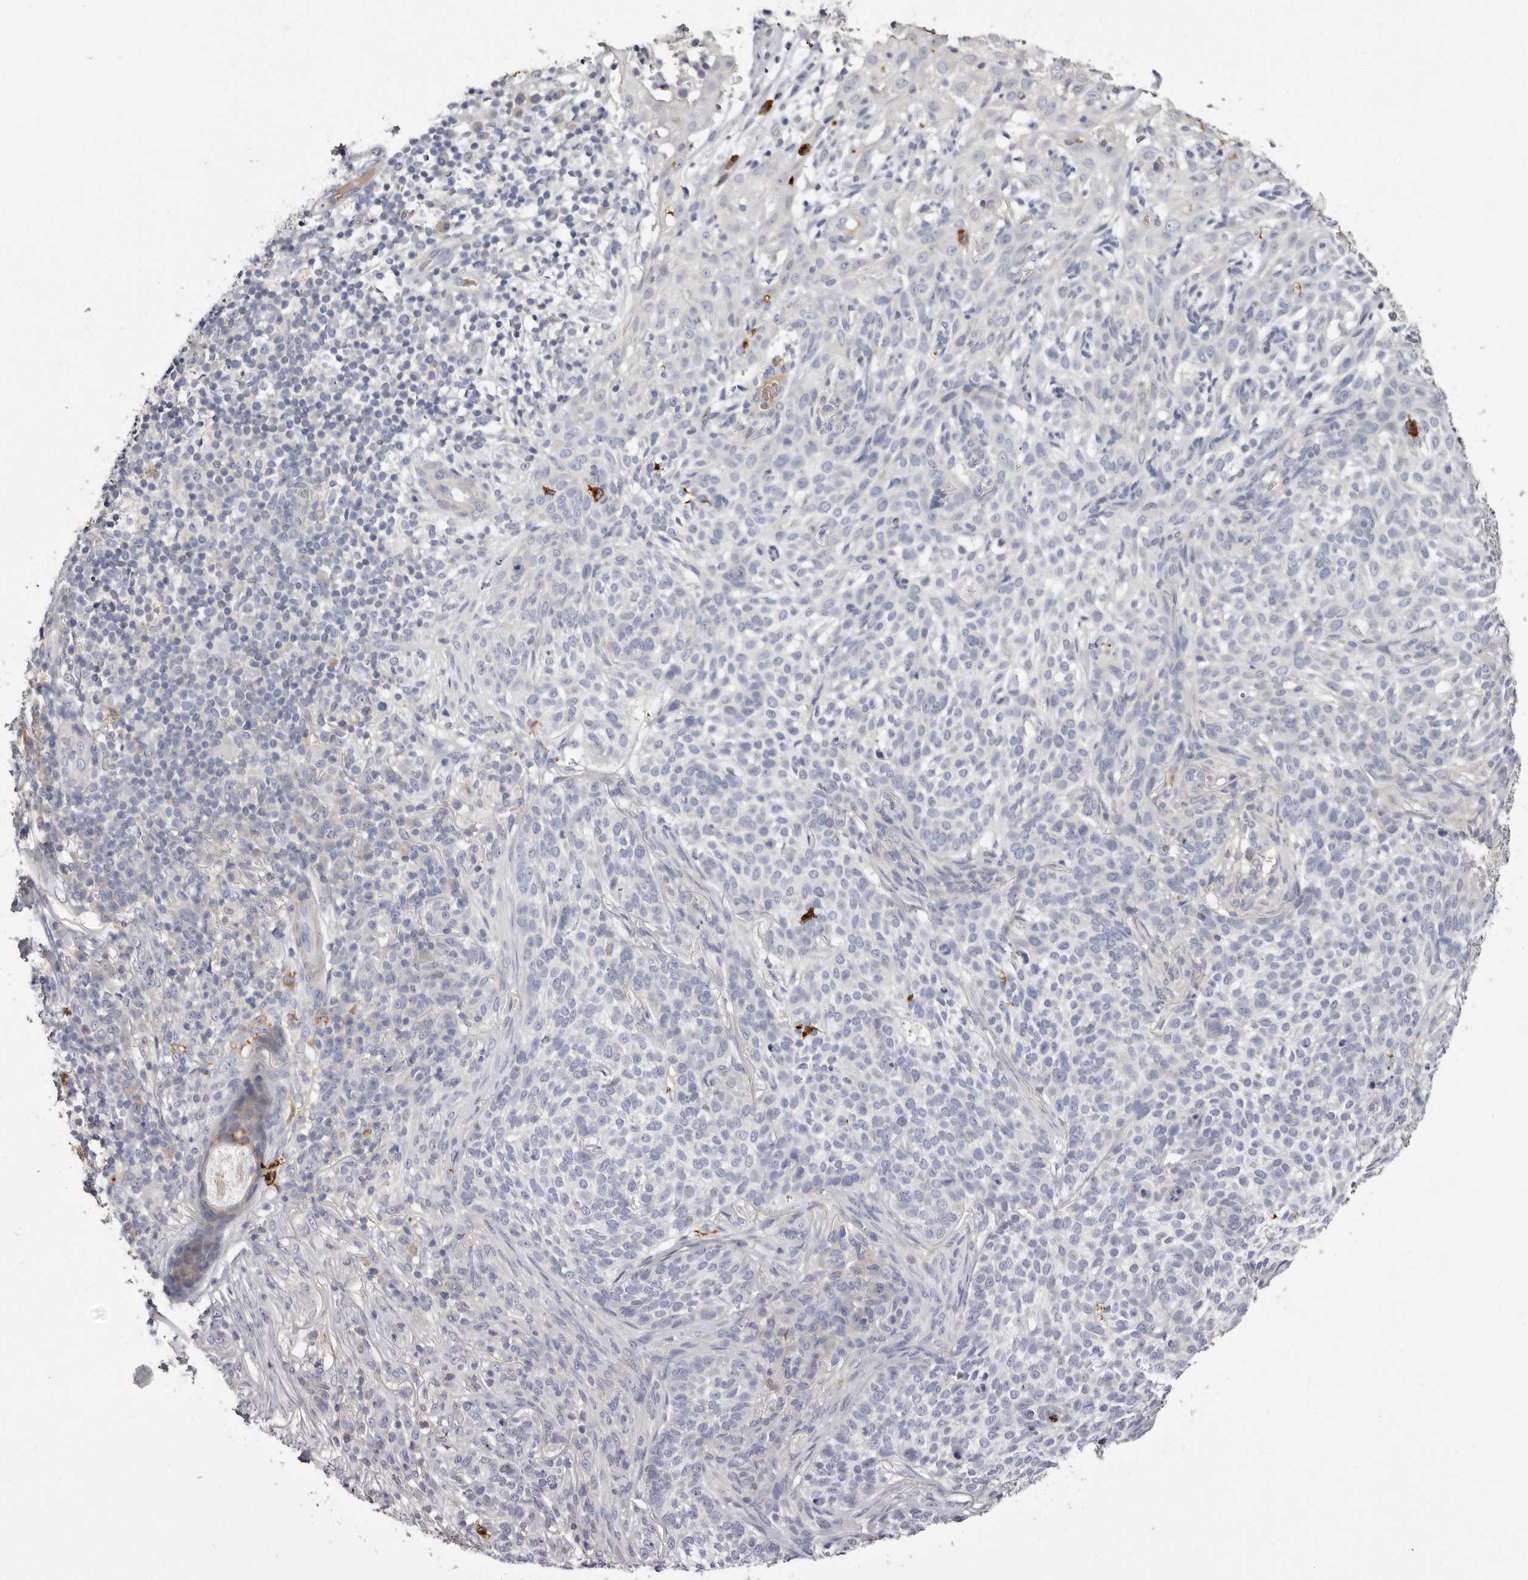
{"staining": {"intensity": "negative", "quantity": "none", "location": "none"}, "tissue": "skin cancer", "cell_type": "Tumor cells", "image_type": "cancer", "snomed": [{"axis": "morphology", "description": "Basal cell carcinoma"}, {"axis": "topography", "description": "Skin"}], "caption": "Photomicrograph shows no significant protein expression in tumor cells of skin cancer (basal cell carcinoma).", "gene": "S1PR5", "patient": {"sex": "female", "age": 64}}